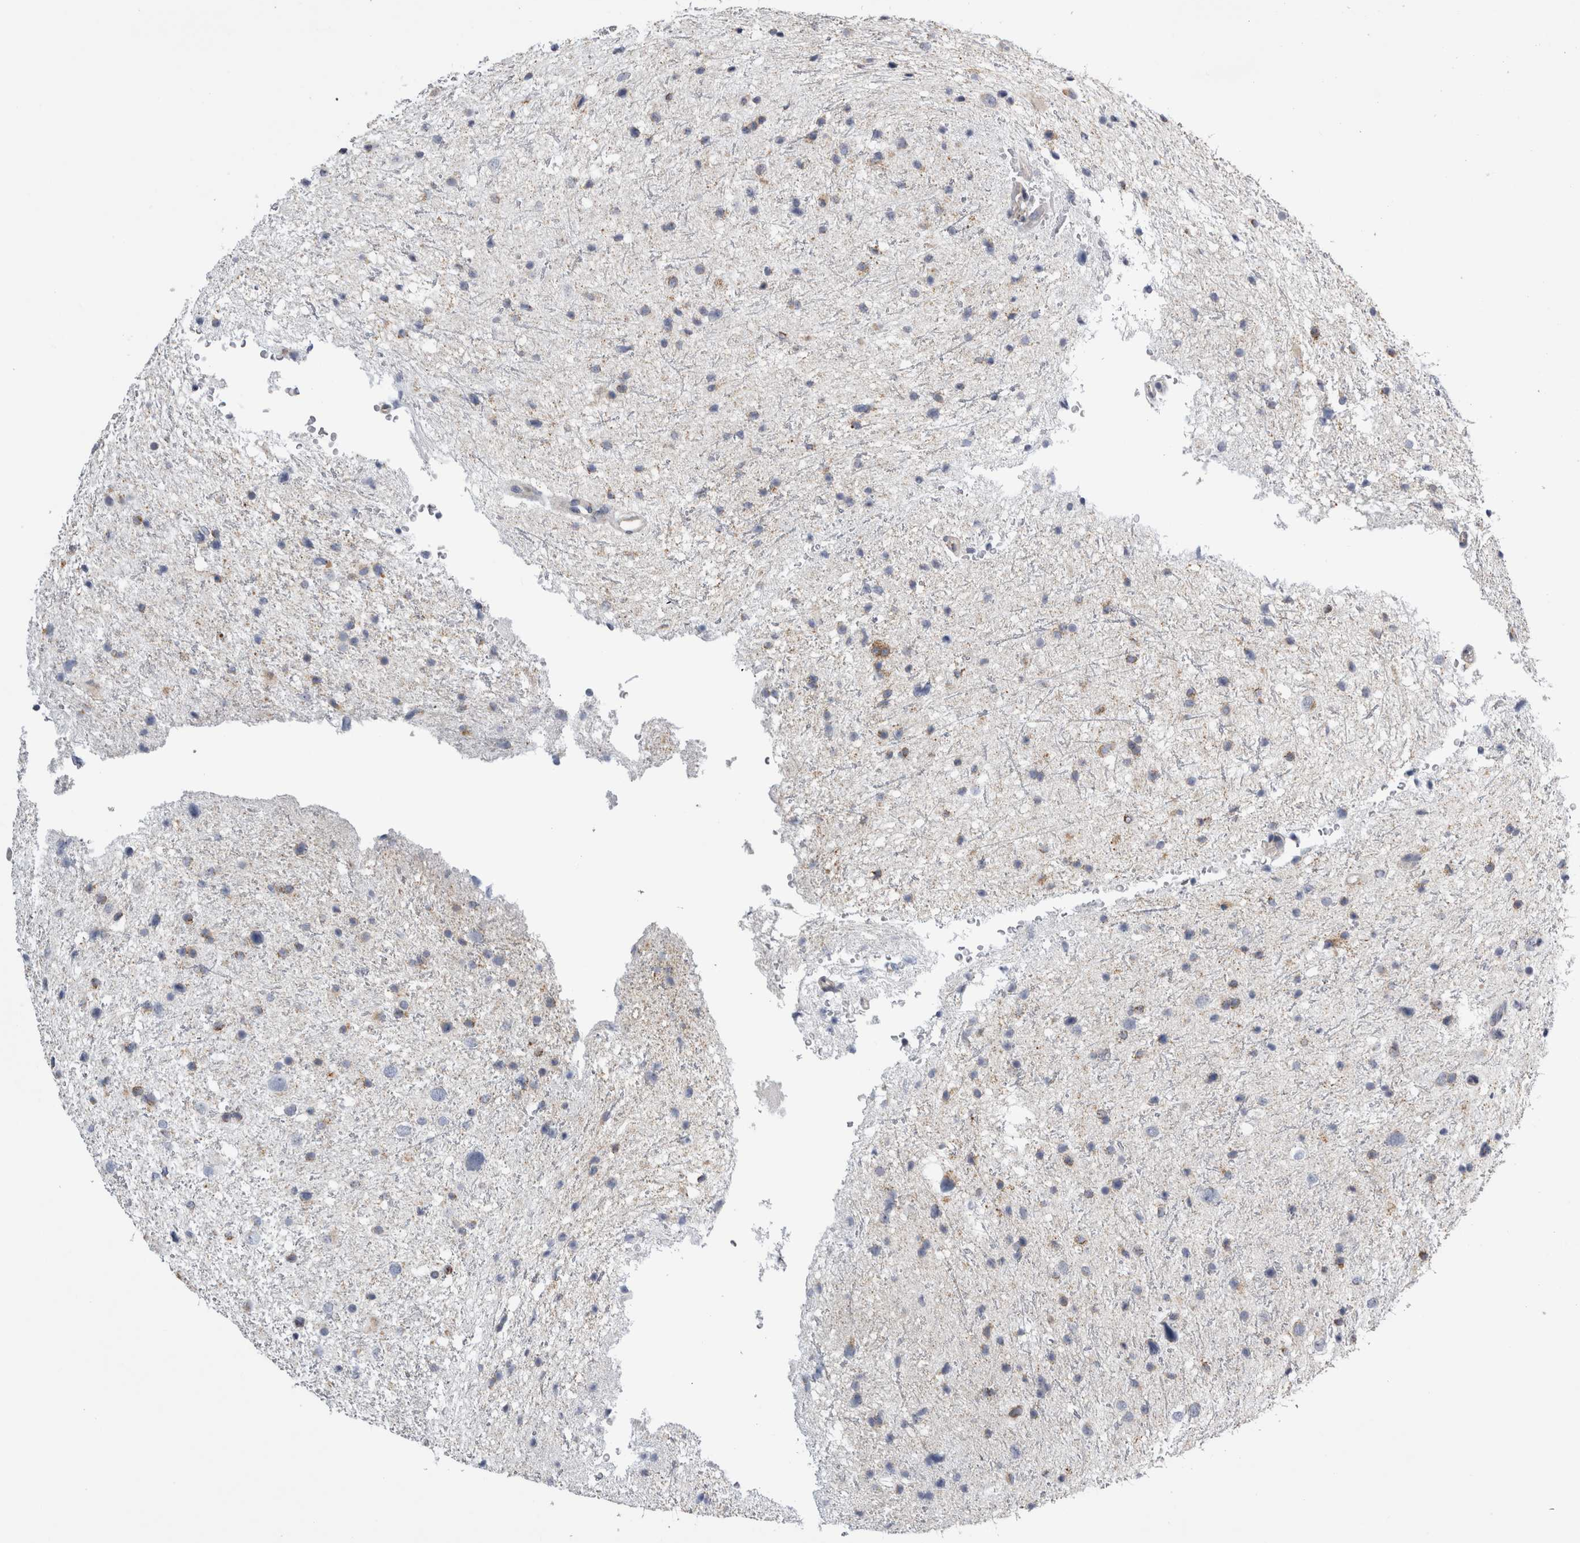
{"staining": {"intensity": "weak", "quantity": "<25%", "location": "cytoplasmic/membranous"}, "tissue": "glioma", "cell_type": "Tumor cells", "image_type": "cancer", "snomed": [{"axis": "morphology", "description": "Glioma, malignant, Low grade"}, {"axis": "topography", "description": "Brain"}], "caption": "An immunohistochemistry (IHC) histopathology image of glioma is shown. There is no staining in tumor cells of glioma. (DAB IHC with hematoxylin counter stain).", "gene": "DHRS4", "patient": {"sex": "female", "age": 37}}